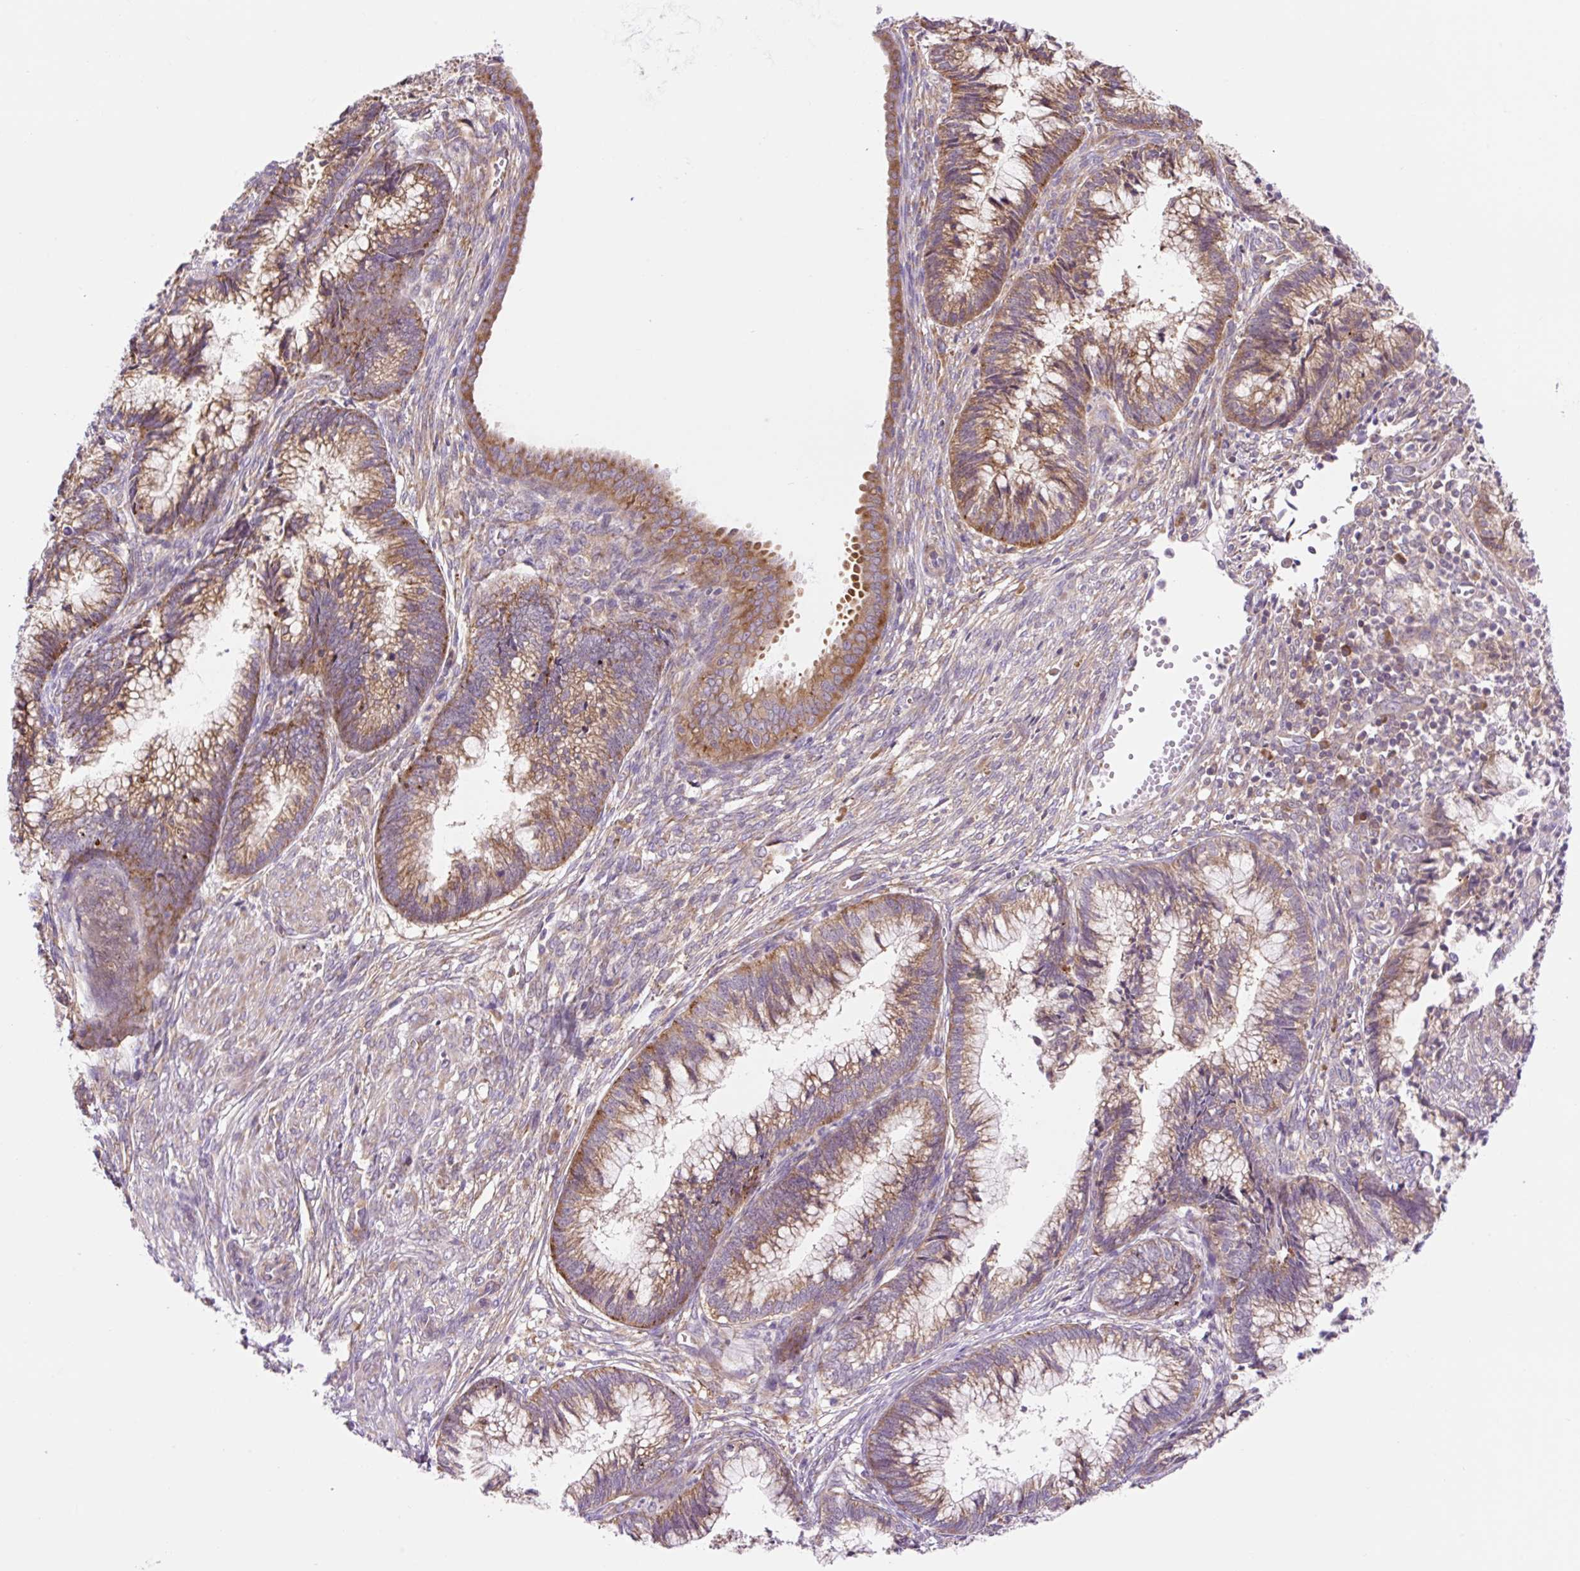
{"staining": {"intensity": "moderate", "quantity": ">75%", "location": "cytoplasmic/membranous"}, "tissue": "cervical cancer", "cell_type": "Tumor cells", "image_type": "cancer", "snomed": [{"axis": "morphology", "description": "Adenocarcinoma, NOS"}, {"axis": "topography", "description": "Cervix"}], "caption": "Cervical adenocarcinoma stained for a protein exhibits moderate cytoplasmic/membranous positivity in tumor cells. Using DAB (3,3'-diaminobenzidine) (brown) and hematoxylin (blue) stains, captured at high magnification using brightfield microscopy.", "gene": "GPR45", "patient": {"sex": "female", "age": 44}}